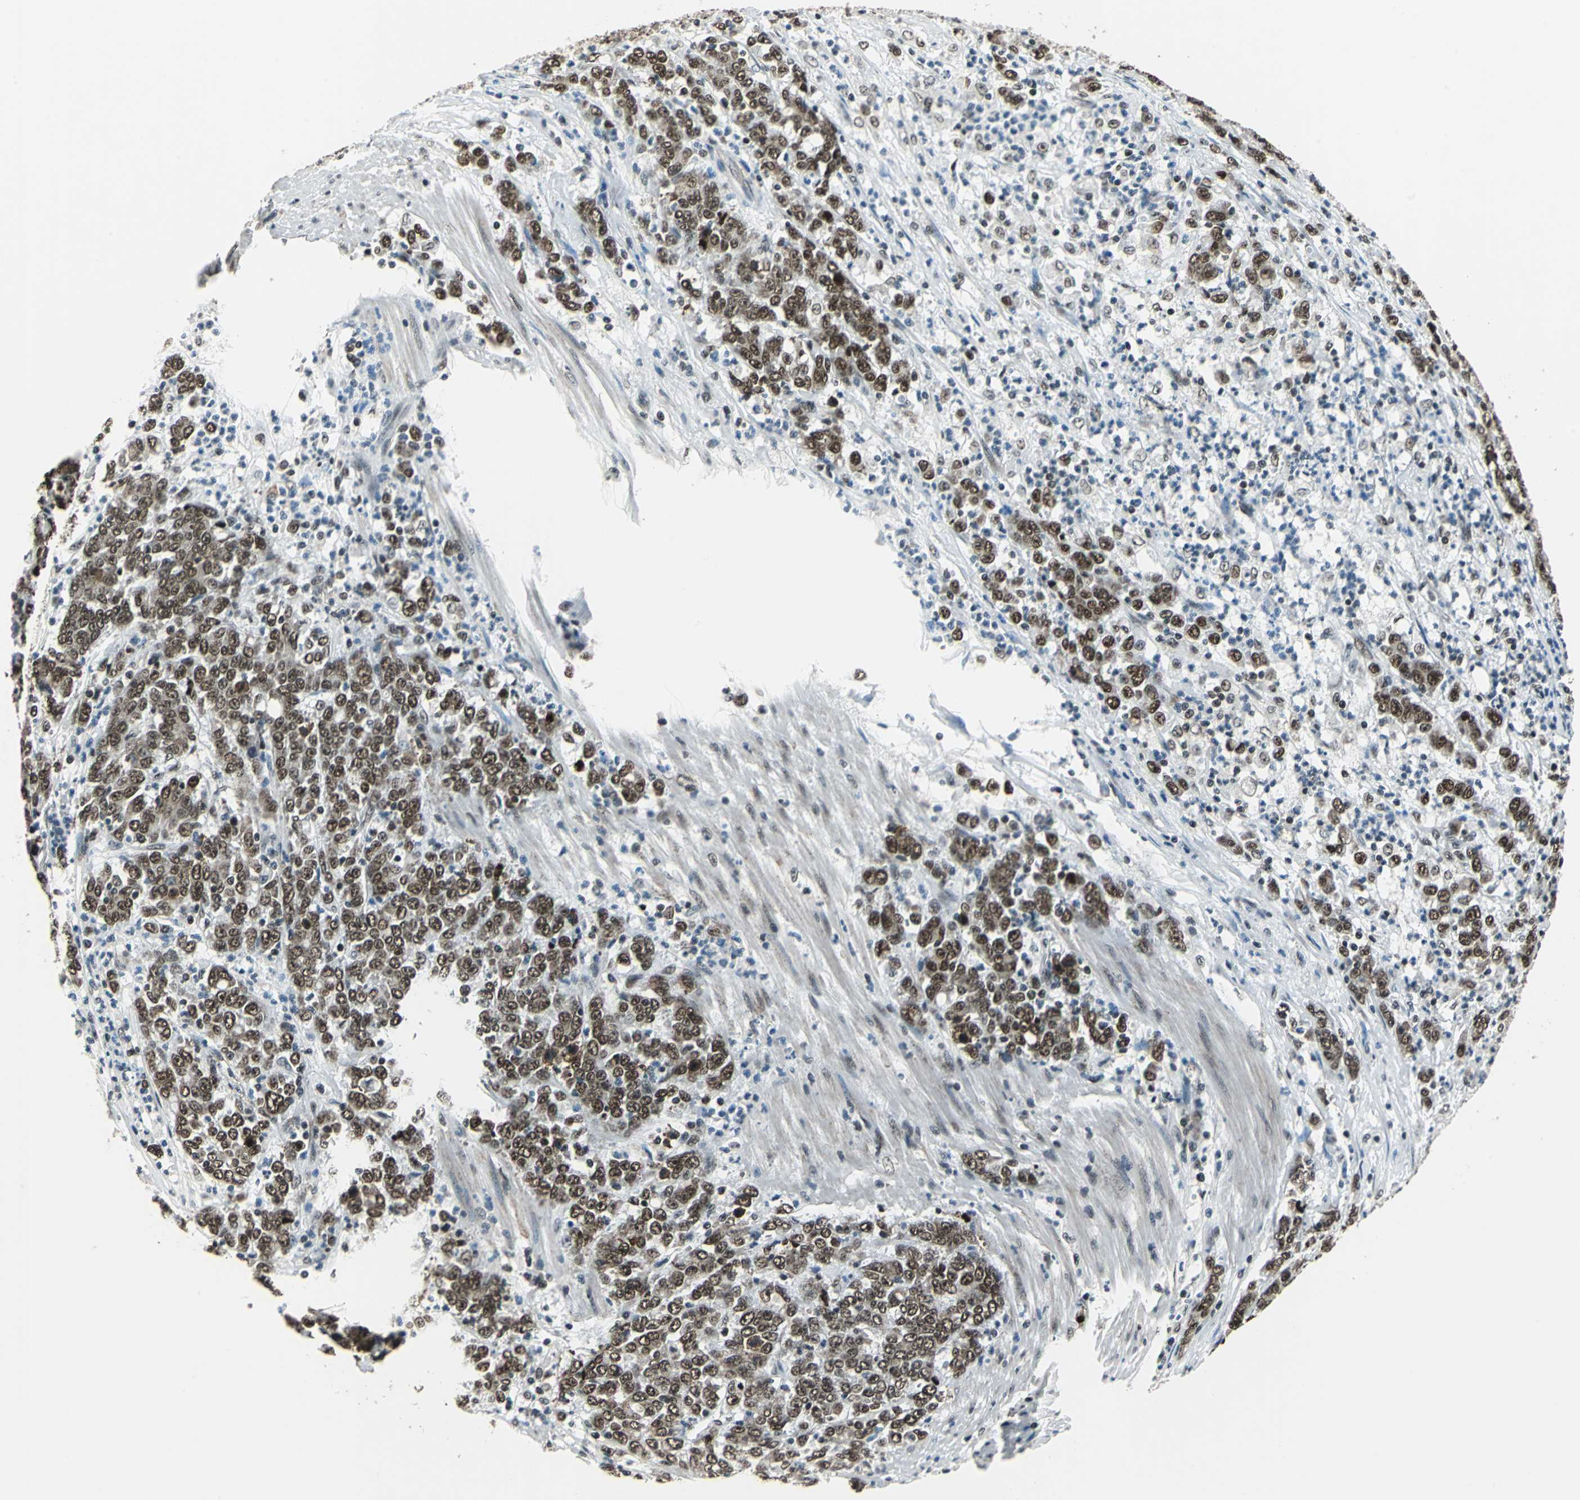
{"staining": {"intensity": "moderate", "quantity": ">75%", "location": "nuclear"}, "tissue": "stomach cancer", "cell_type": "Tumor cells", "image_type": "cancer", "snomed": [{"axis": "morphology", "description": "Adenocarcinoma, NOS"}, {"axis": "topography", "description": "Stomach, lower"}], "caption": "Adenocarcinoma (stomach) was stained to show a protein in brown. There is medium levels of moderate nuclear expression in approximately >75% of tumor cells.", "gene": "BCLAF1", "patient": {"sex": "female", "age": 71}}